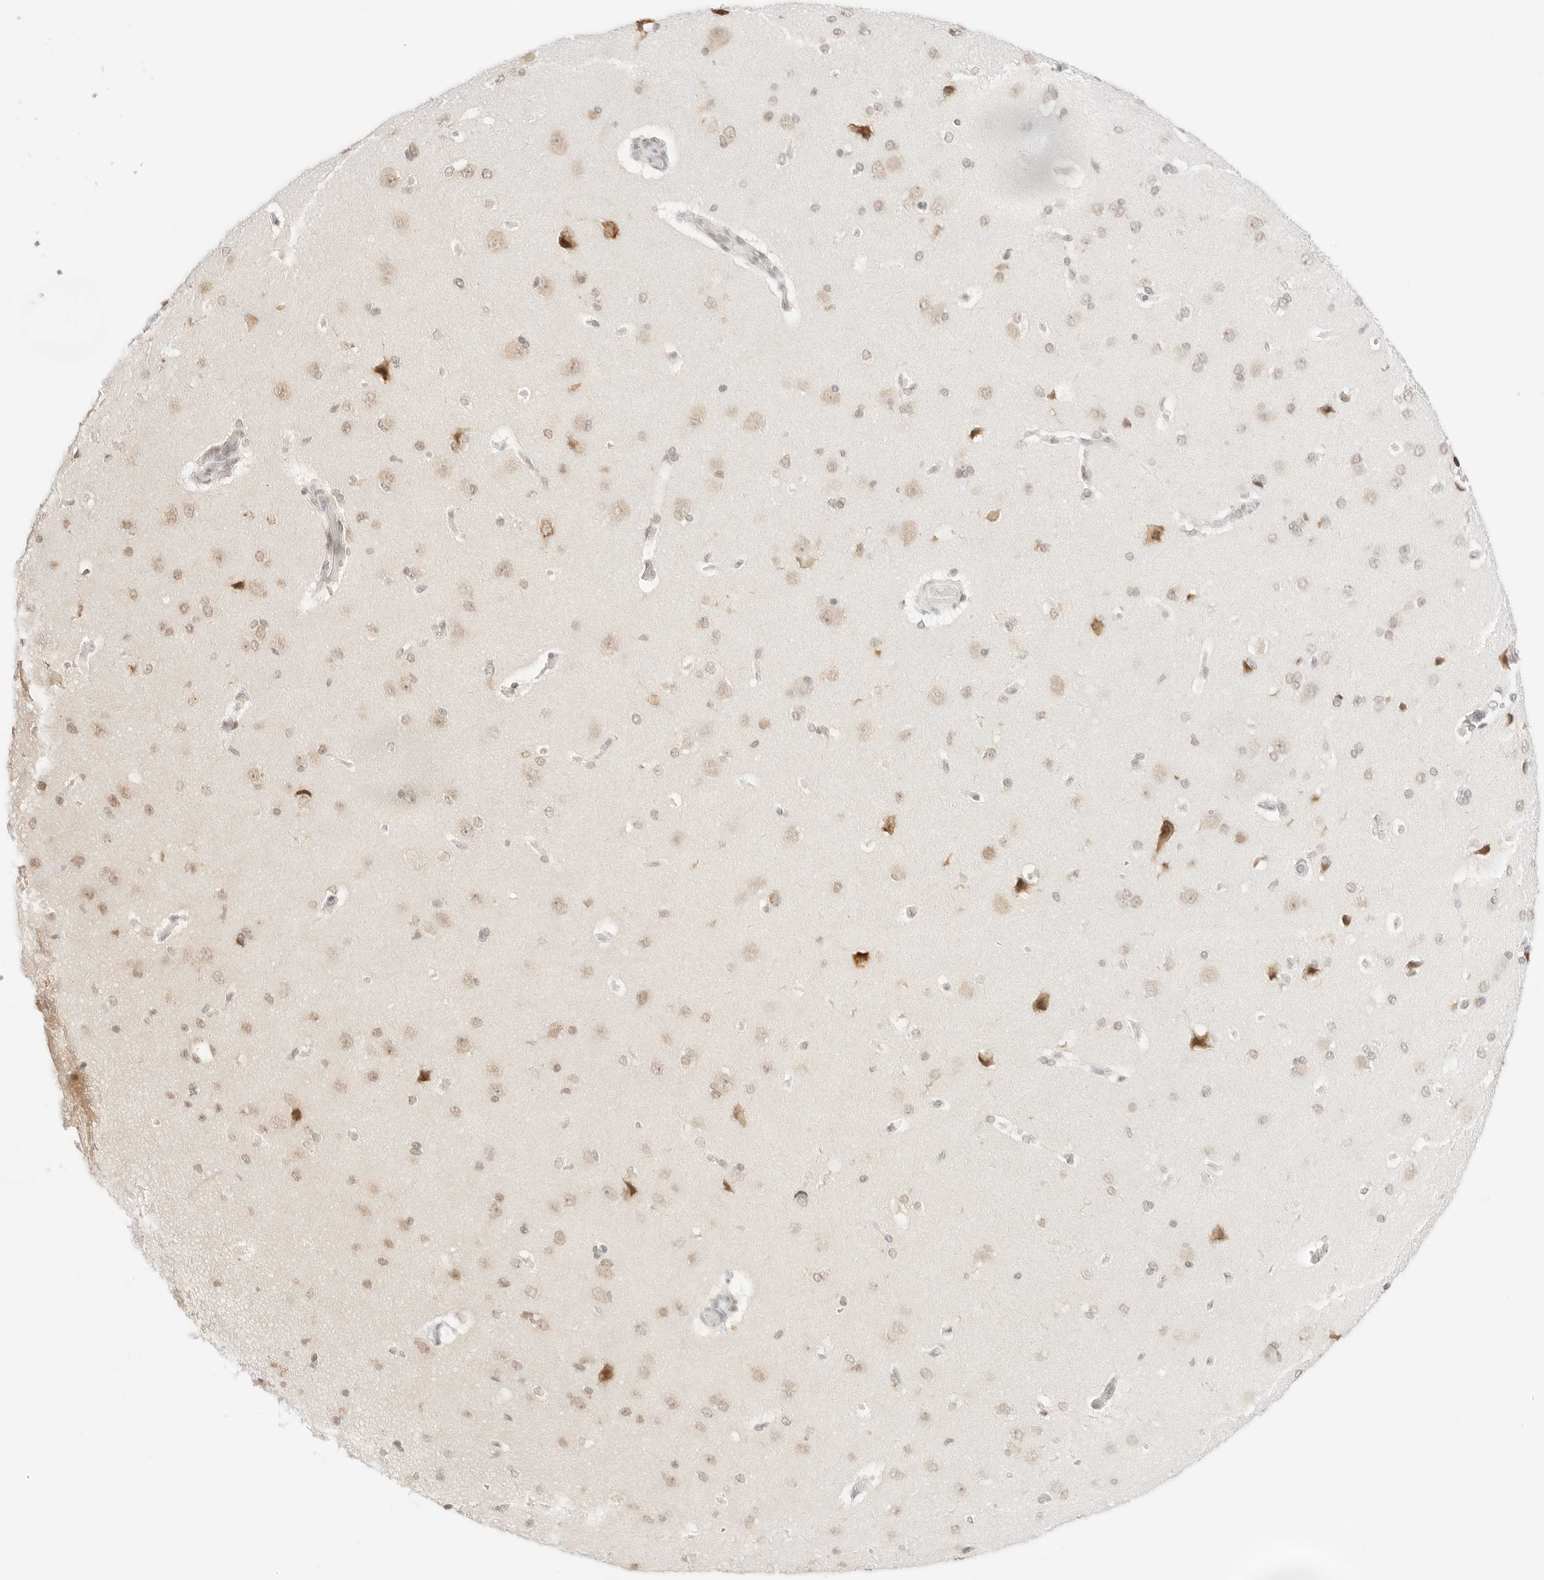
{"staining": {"intensity": "negative", "quantity": "none", "location": "none"}, "tissue": "cerebral cortex", "cell_type": "Endothelial cells", "image_type": "normal", "snomed": [{"axis": "morphology", "description": "Normal tissue, NOS"}, {"axis": "topography", "description": "Cerebral cortex"}], "caption": "Immunohistochemical staining of unremarkable human cerebral cortex displays no significant positivity in endothelial cells. (DAB immunohistochemistry, high magnification).", "gene": "GNAS", "patient": {"sex": "male", "age": 62}}